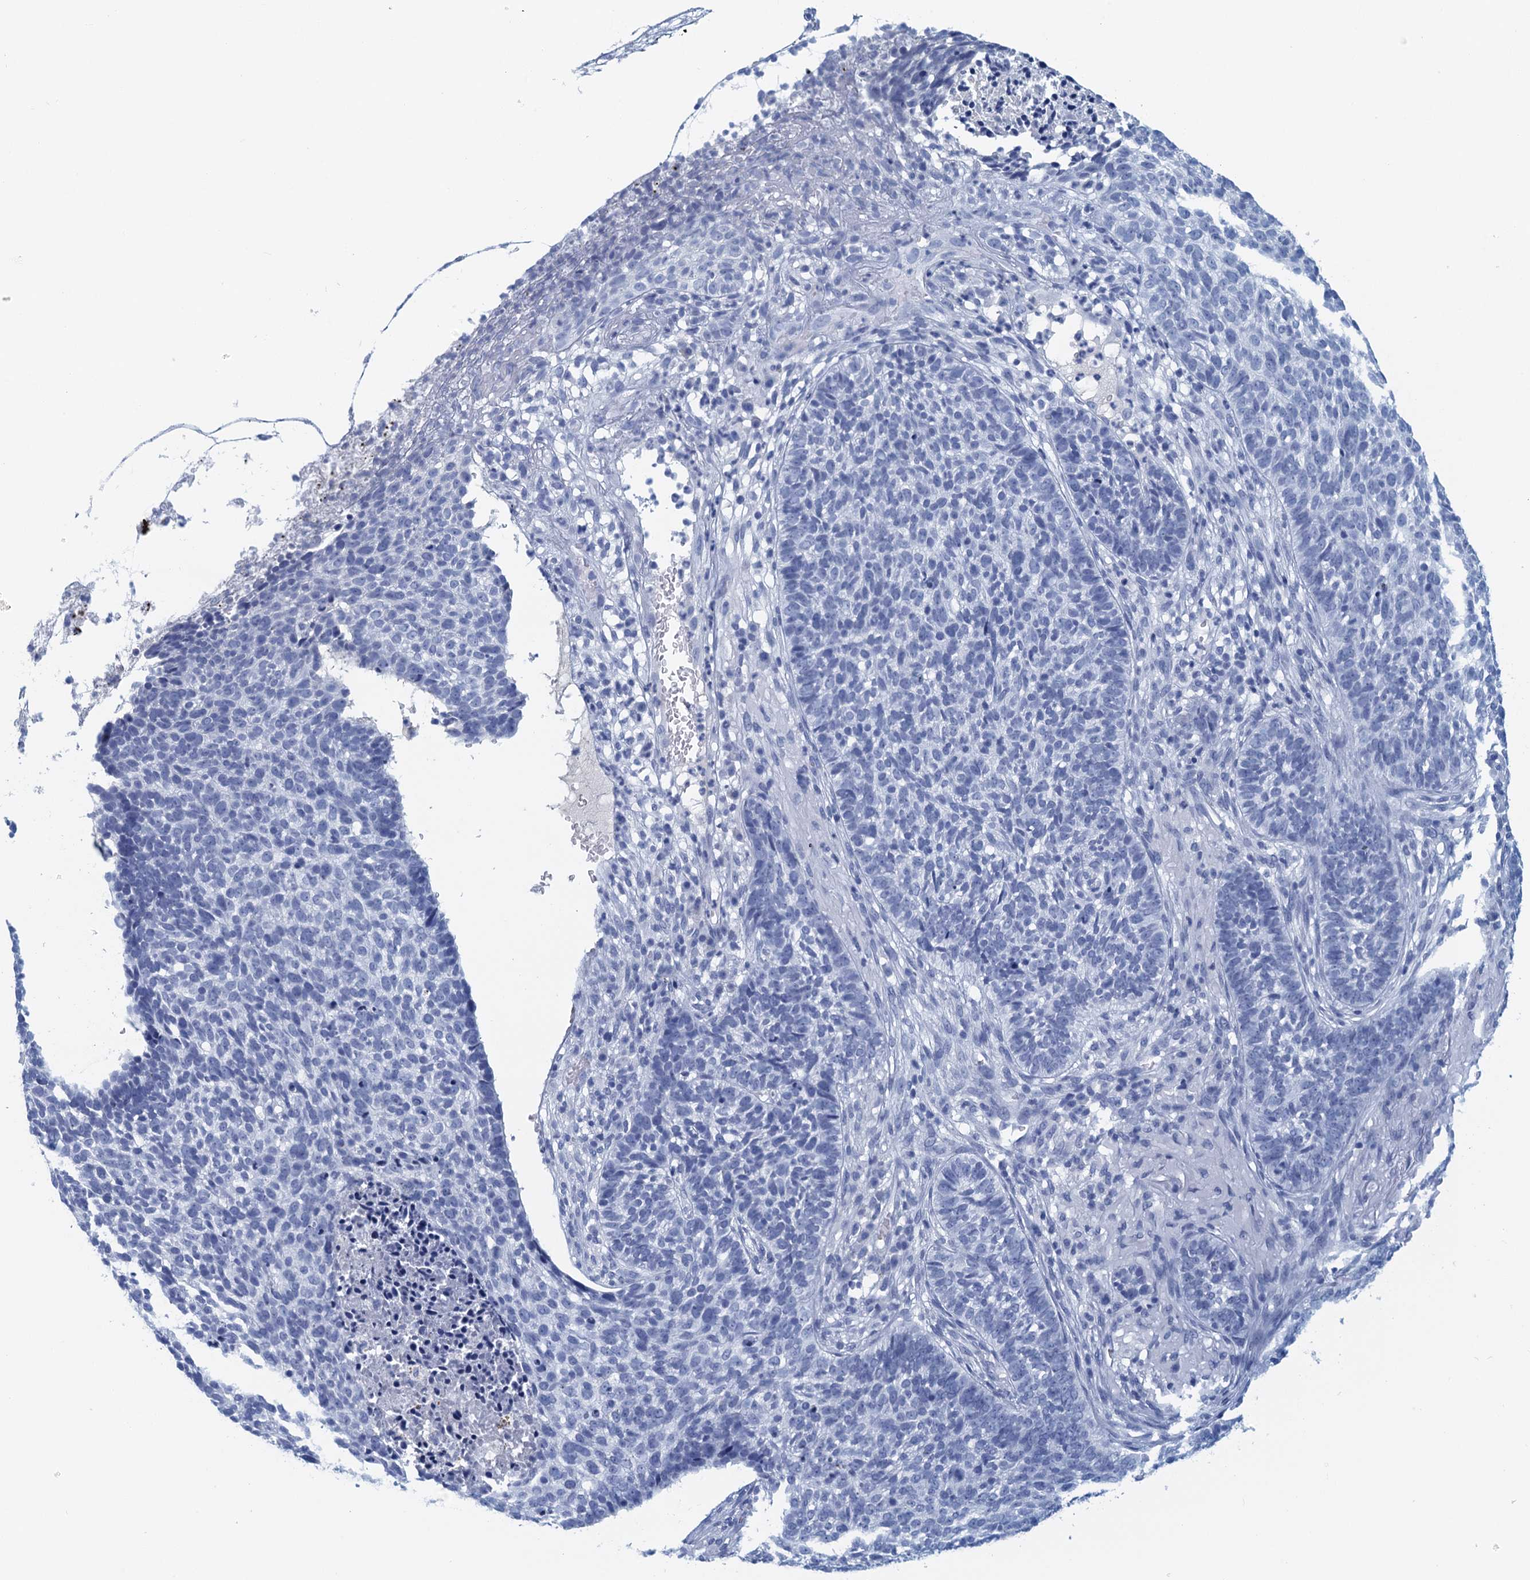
{"staining": {"intensity": "negative", "quantity": "none", "location": "none"}, "tissue": "skin cancer", "cell_type": "Tumor cells", "image_type": "cancer", "snomed": [{"axis": "morphology", "description": "Basal cell carcinoma"}, {"axis": "topography", "description": "Skin"}], "caption": "Tumor cells show no significant expression in skin cancer (basal cell carcinoma).", "gene": "CYP51A1", "patient": {"sex": "male", "age": 85}}